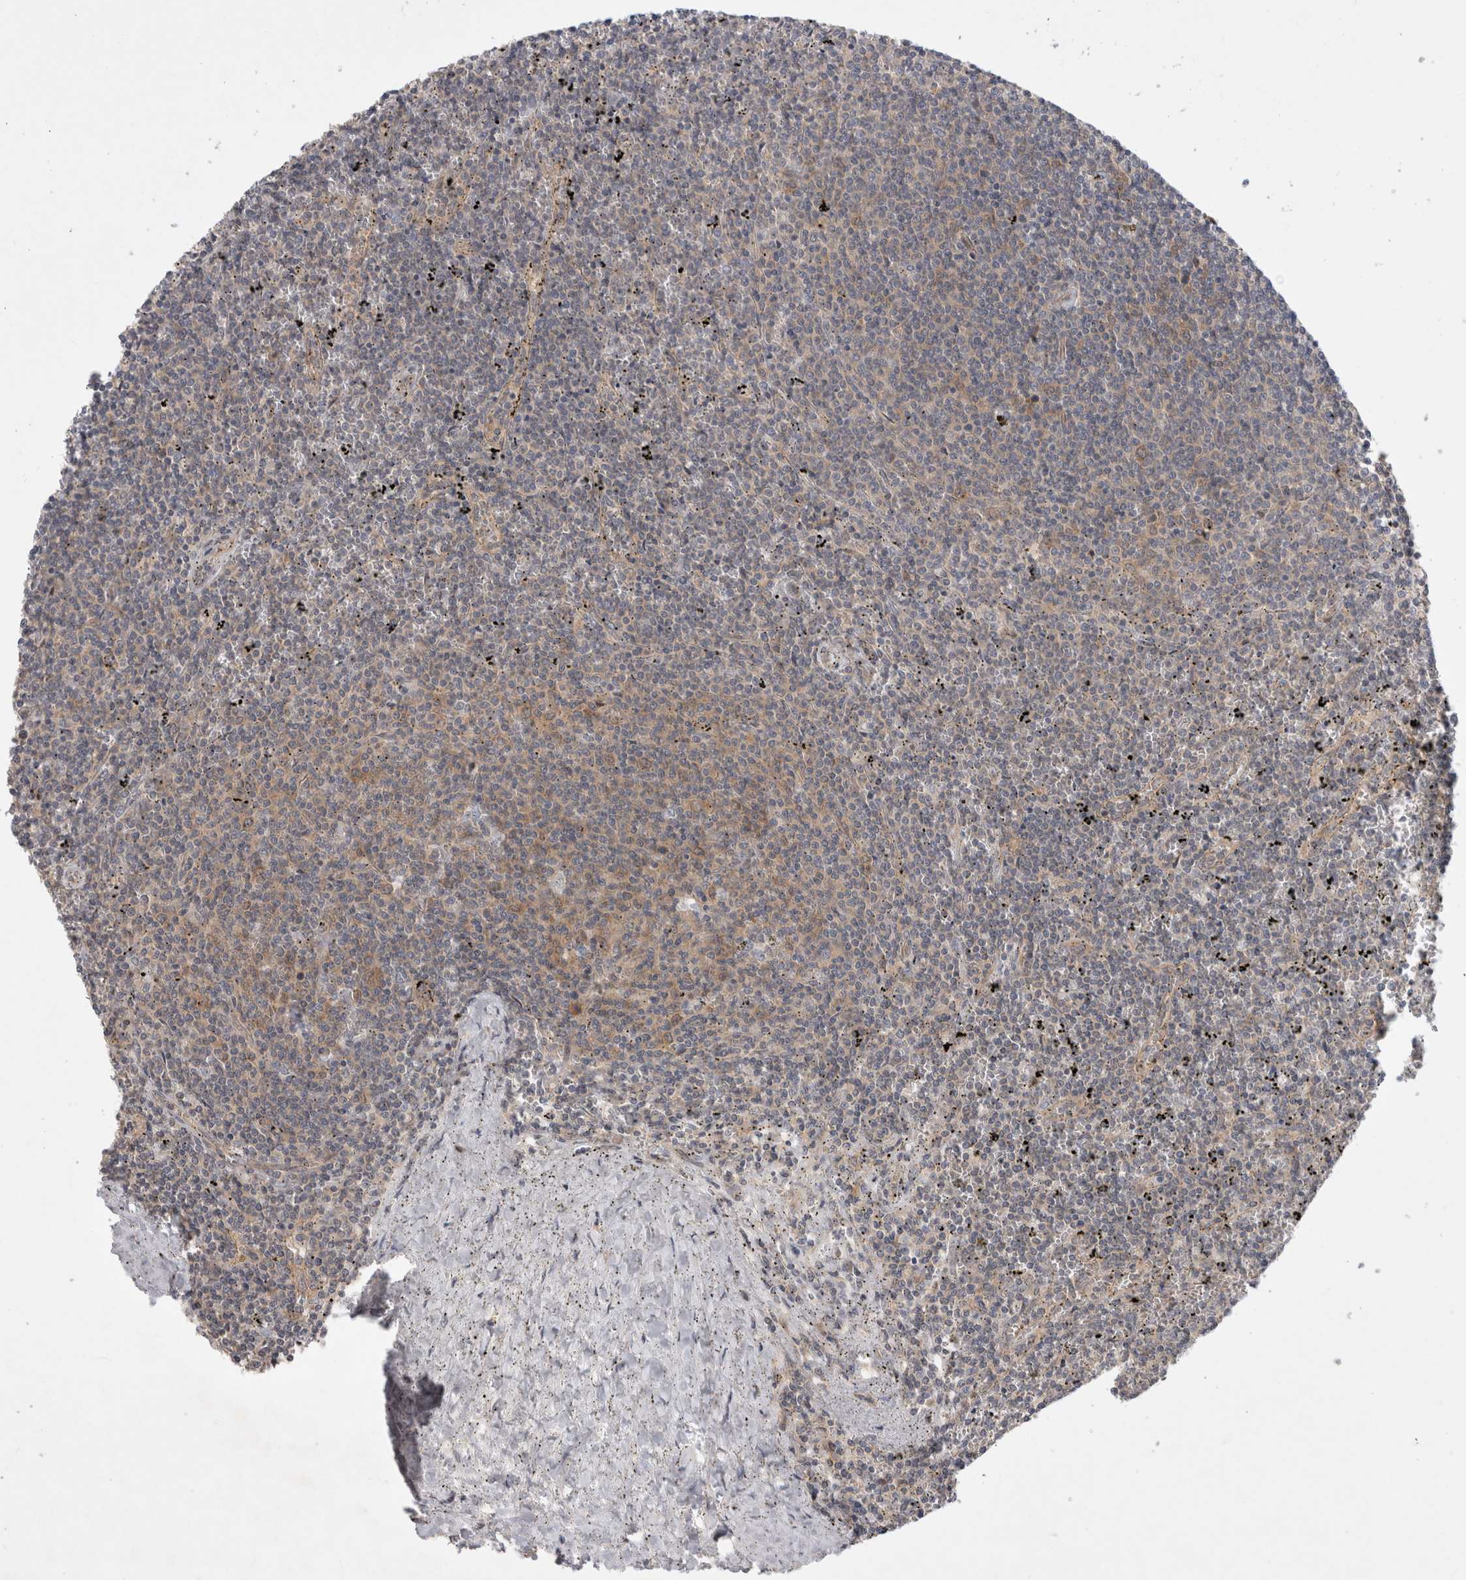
{"staining": {"intensity": "weak", "quantity": "<25%", "location": "cytoplasmic/membranous"}, "tissue": "lymphoma", "cell_type": "Tumor cells", "image_type": "cancer", "snomed": [{"axis": "morphology", "description": "Malignant lymphoma, non-Hodgkin's type, Low grade"}, {"axis": "topography", "description": "Spleen"}], "caption": "Tumor cells show no significant positivity in malignant lymphoma, non-Hodgkin's type (low-grade).", "gene": "CERS3", "patient": {"sex": "female", "age": 50}}